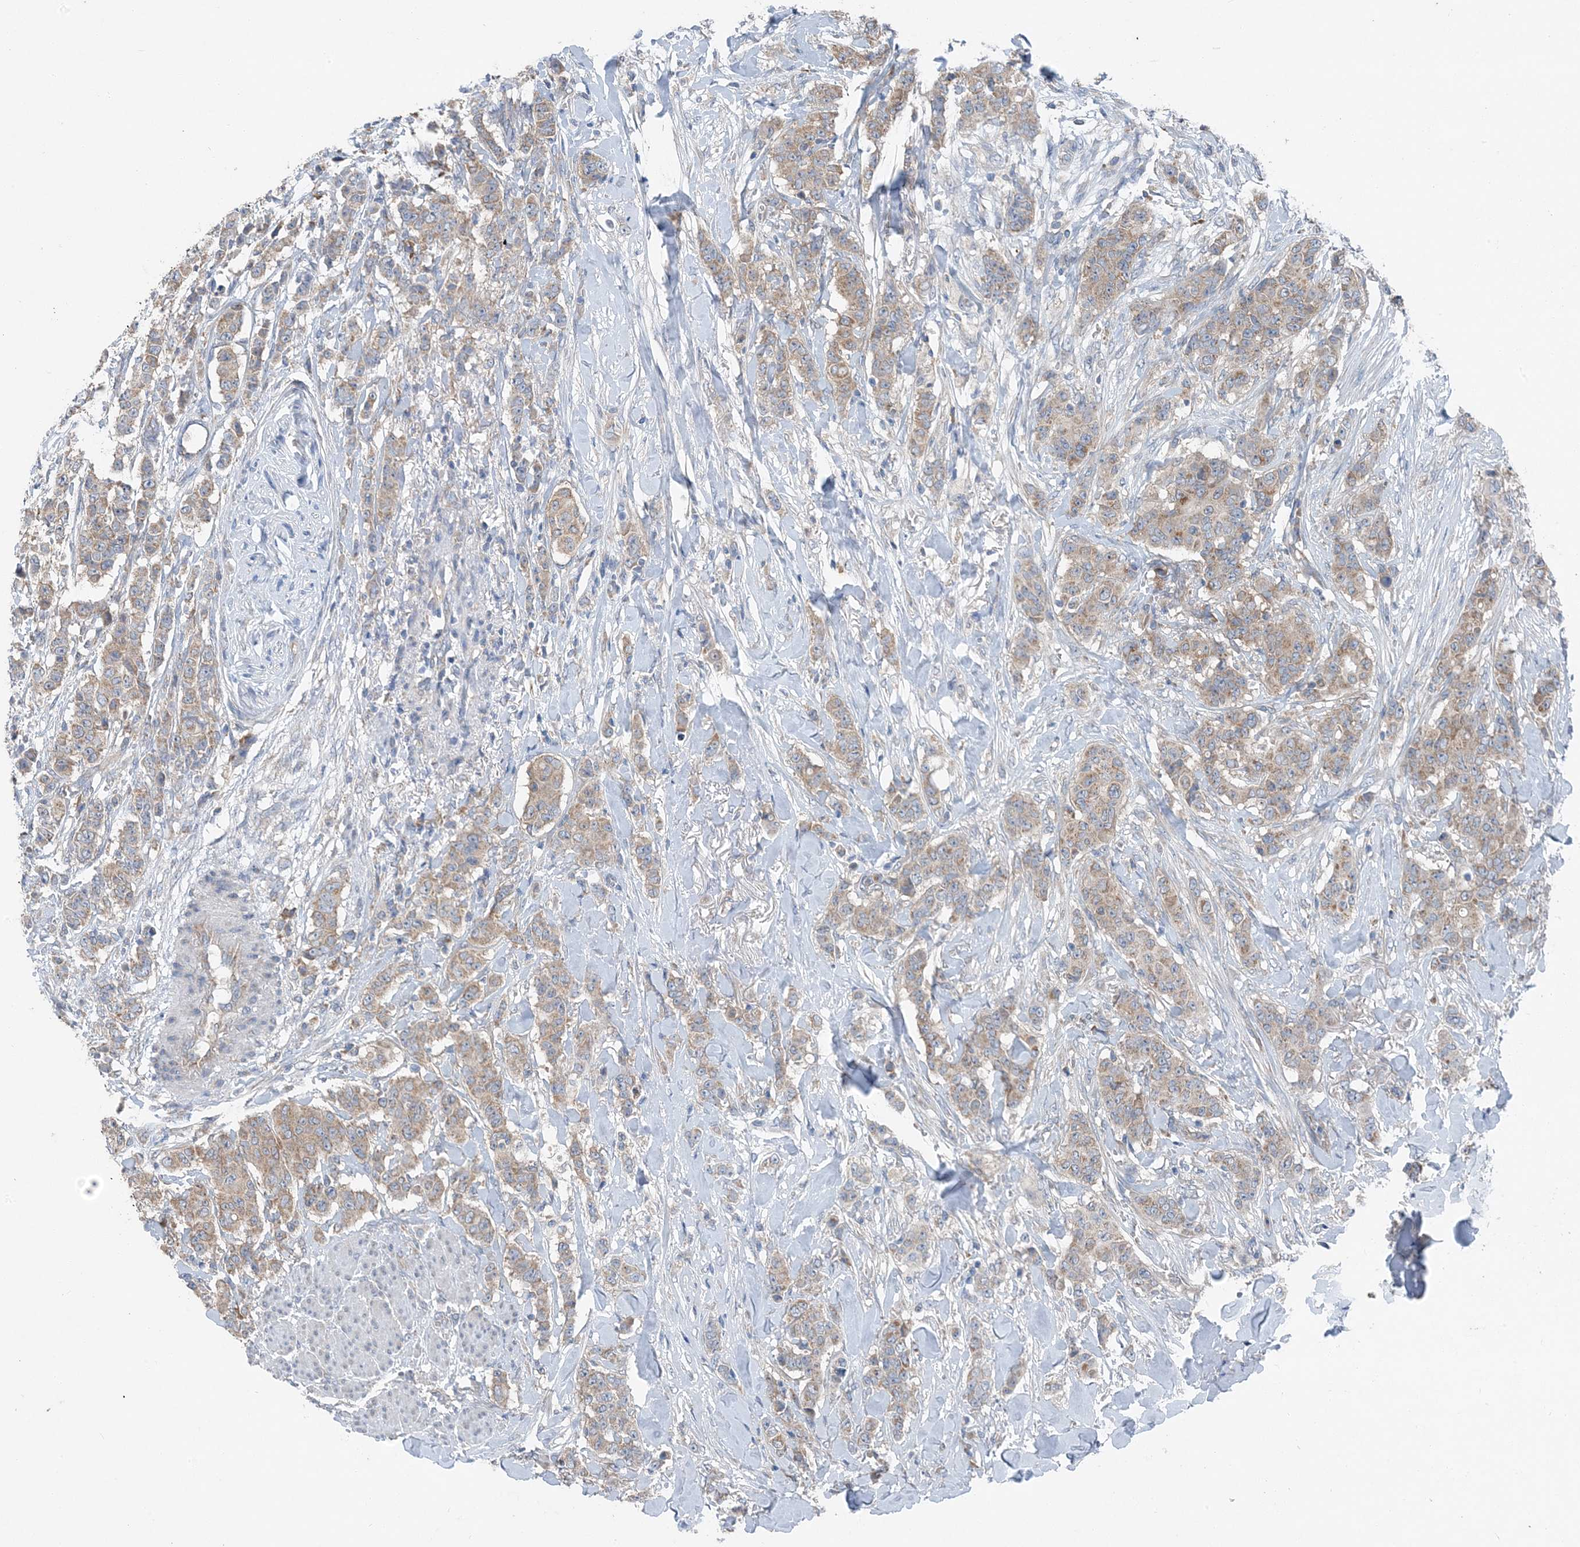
{"staining": {"intensity": "weak", "quantity": ">75%", "location": "cytoplasmic/membranous"}, "tissue": "breast cancer", "cell_type": "Tumor cells", "image_type": "cancer", "snomed": [{"axis": "morphology", "description": "Duct carcinoma"}, {"axis": "topography", "description": "Breast"}], "caption": "Protein analysis of breast cancer tissue exhibits weak cytoplasmic/membranous expression in approximately >75% of tumor cells.", "gene": "DHX30", "patient": {"sex": "female", "age": 40}}